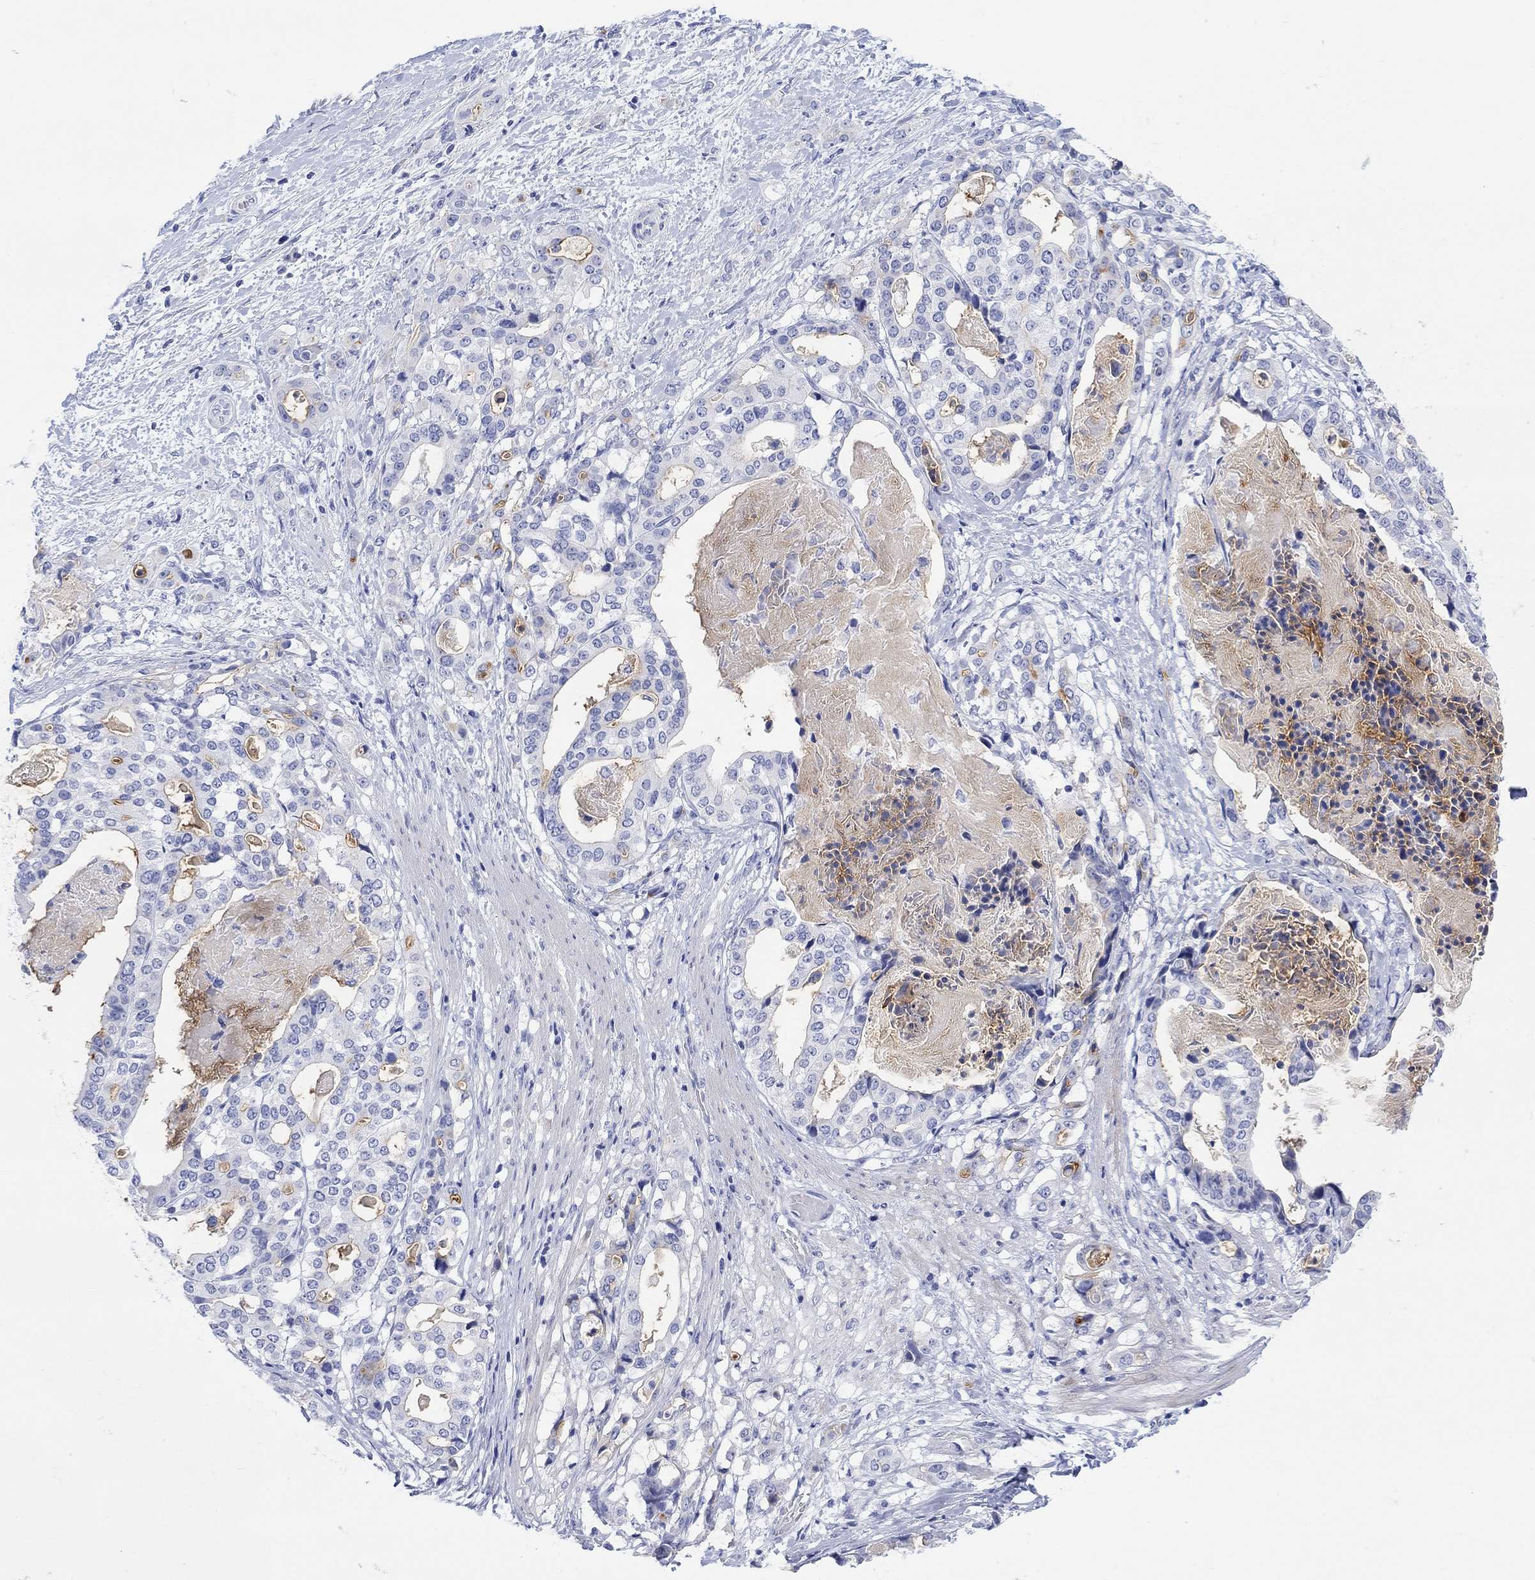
{"staining": {"intensity": "weak", "quantity": "<25%", "location": "cytoplasmic/membranous"}, "tissue": "stomach cancer", "cell_type": "Tumor cells", "image_type": "cancer", "snomed": [{"axis": "morphology", "description": "Adenocarcinoma, NOS"}, {"axis": "topography", "description": "Stomach"}], "caption": "A high-resolution image shows immunohistochemistry staining of stomach adenocarcinoma, which demonstrates no significant positivity in tumor cells.", "gene": "XIRP2", "patient": {"sex": "male", "age": 48}}